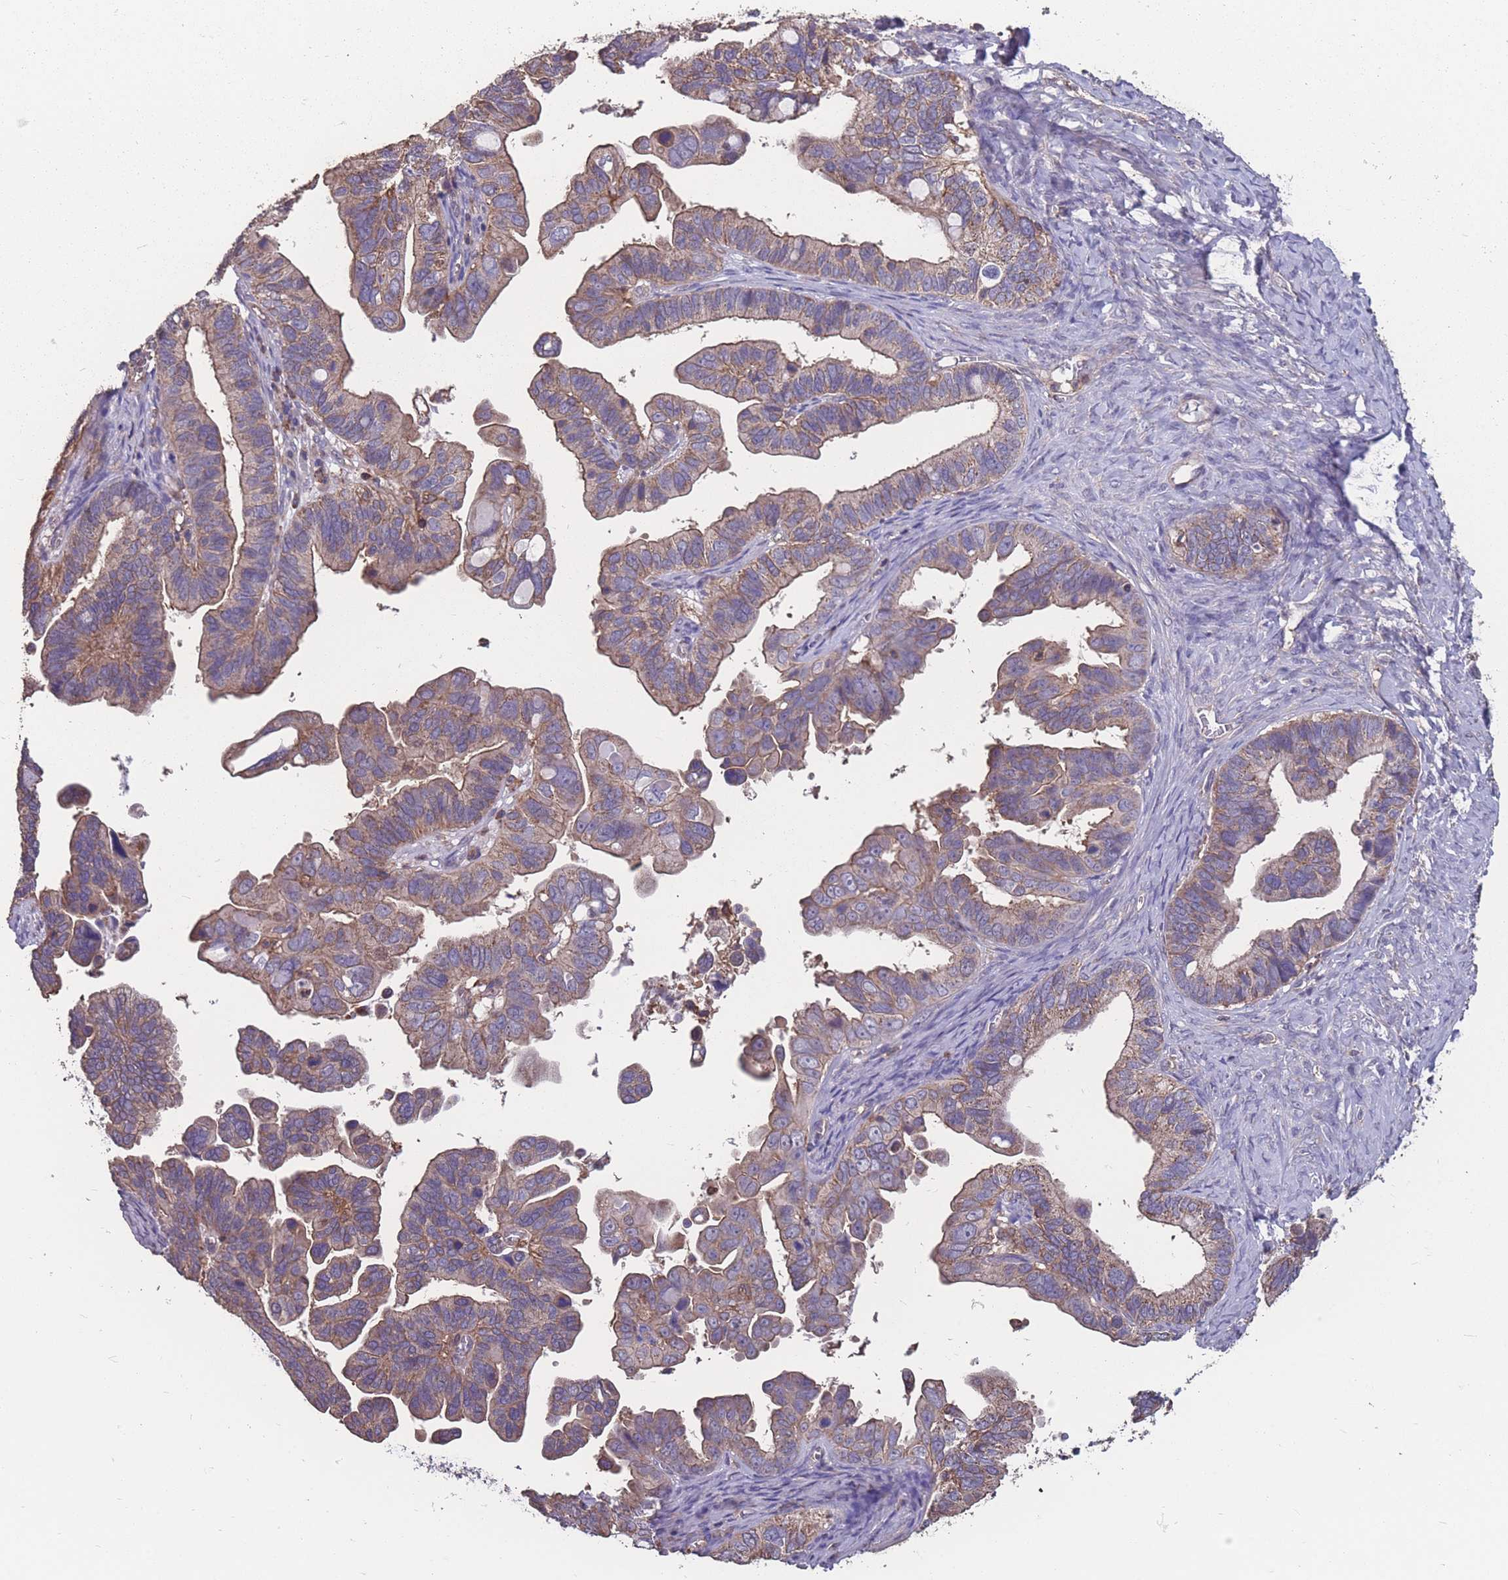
{"staining": {"intensity": "moderate", "quantity": ">75%", "location": "cytoplasmic/membranous"}, "tissue": "ovarian cancer", "cell_type": "Tumor cells", "image_type": "cancer", "snomed": [{"axis": "morphology", "description": "Cystadenocarcinoma, serous, NOS"}, {"axis": "topography", "description": "Ovary"}], "caption": "Serous cystadenocarcinoma (ovarian) stained with DAB immunohistochemistry shows medium levels of moderate cytoplasmic/membranous staining in about >75% of tumor cells.", "gene": "NUDT21", "patient": {"sex": "female", "age": 56}}